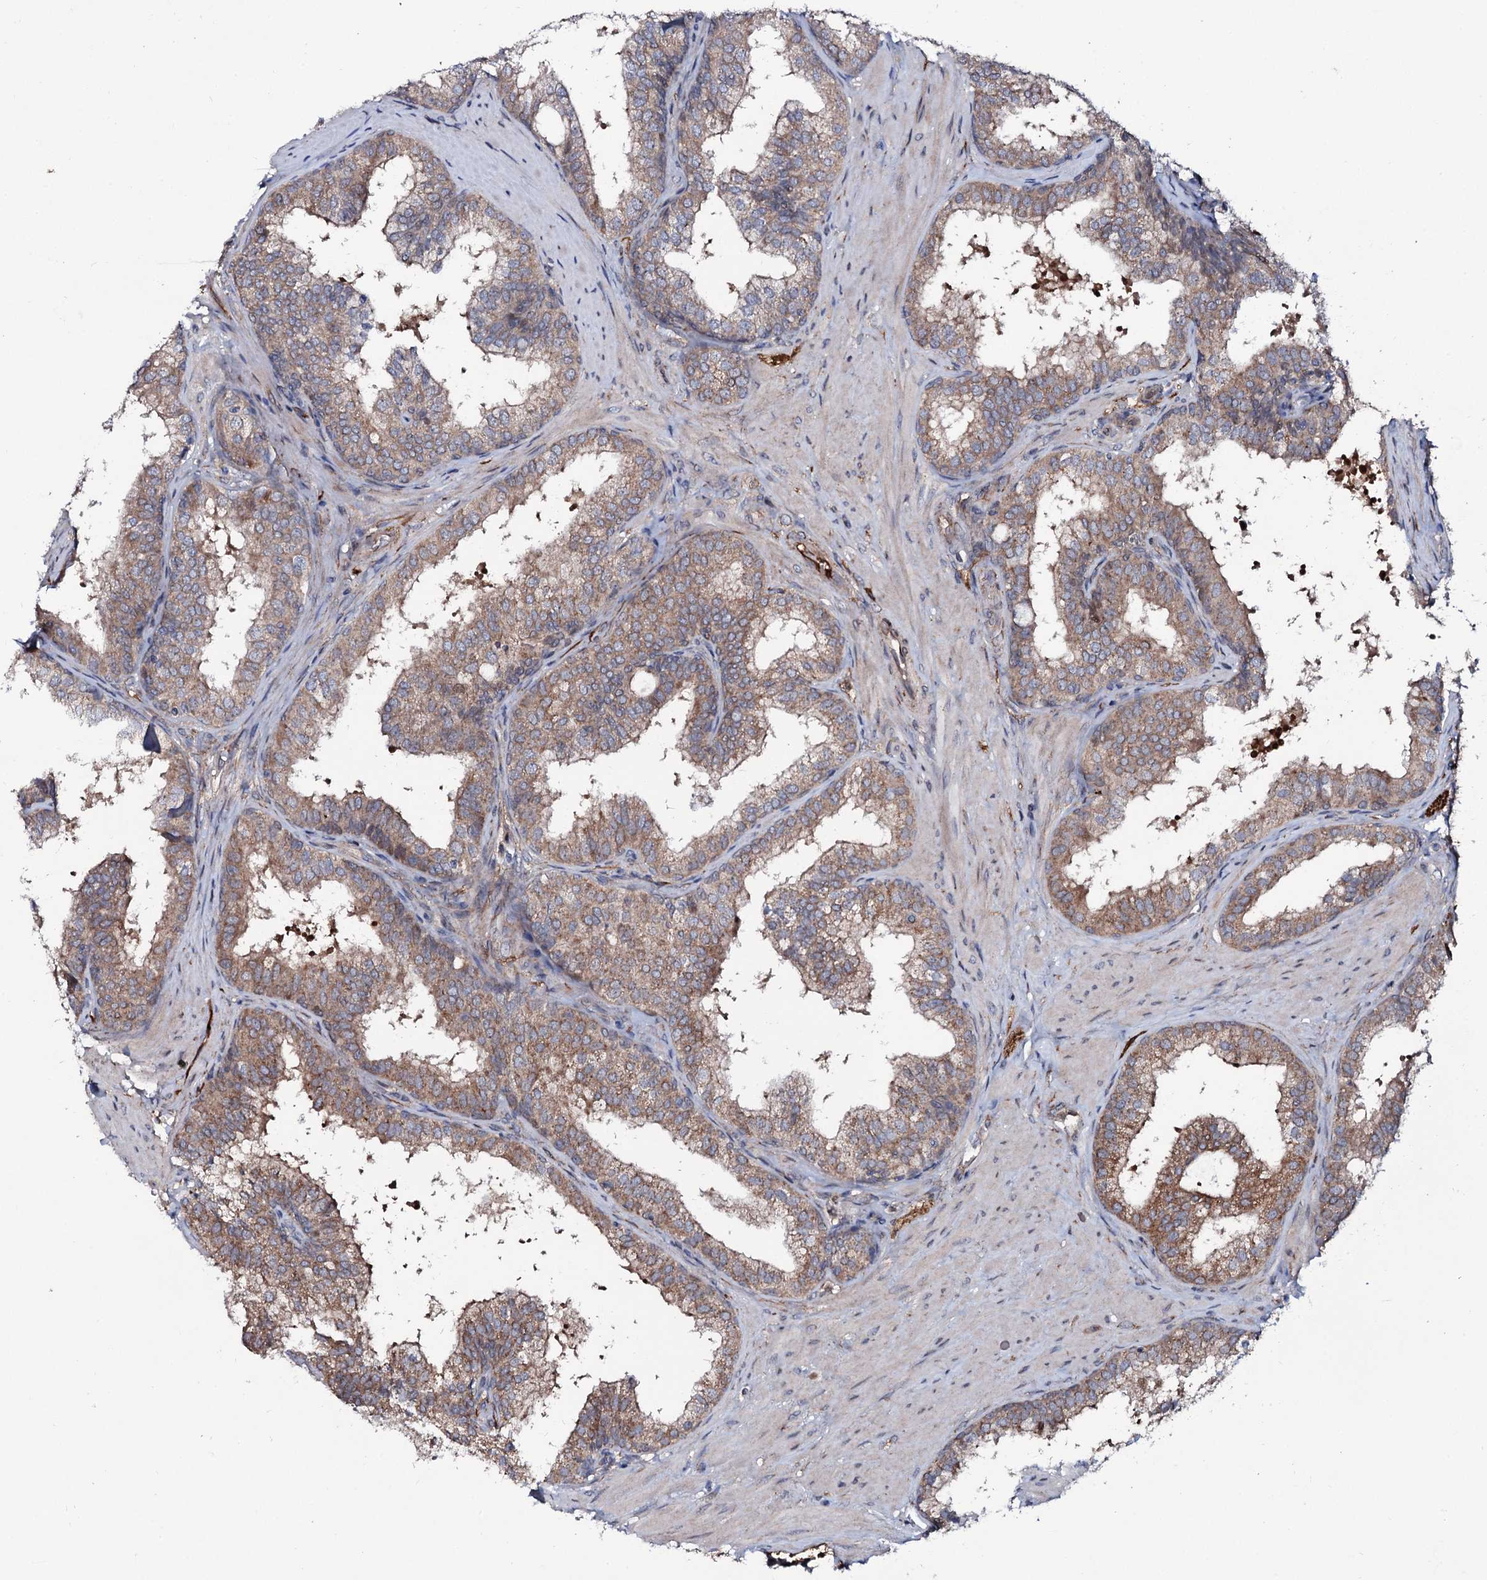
{"staining": {"intensity": "moderate", "quantity": ">75%", "location": "cytoplasmic/membranous"}, "tissue": "prostate", "cell_type": "Glandular cells", "image_type": "normal", "snomed": [{"axis": "morphology", "description": "Normal tissue, NOS"}, {"axis": "topography", "description": "Prostate"}], "caption": "This histopathology image displays immunohistochemistry (IHC) staining of normal prostate, with medium moderate cytoplasmic/membranous expression in approximately >75% of glandular cells.", "gene": "PPP1R3D", "patient": {"sex": "male", "age": 60}}